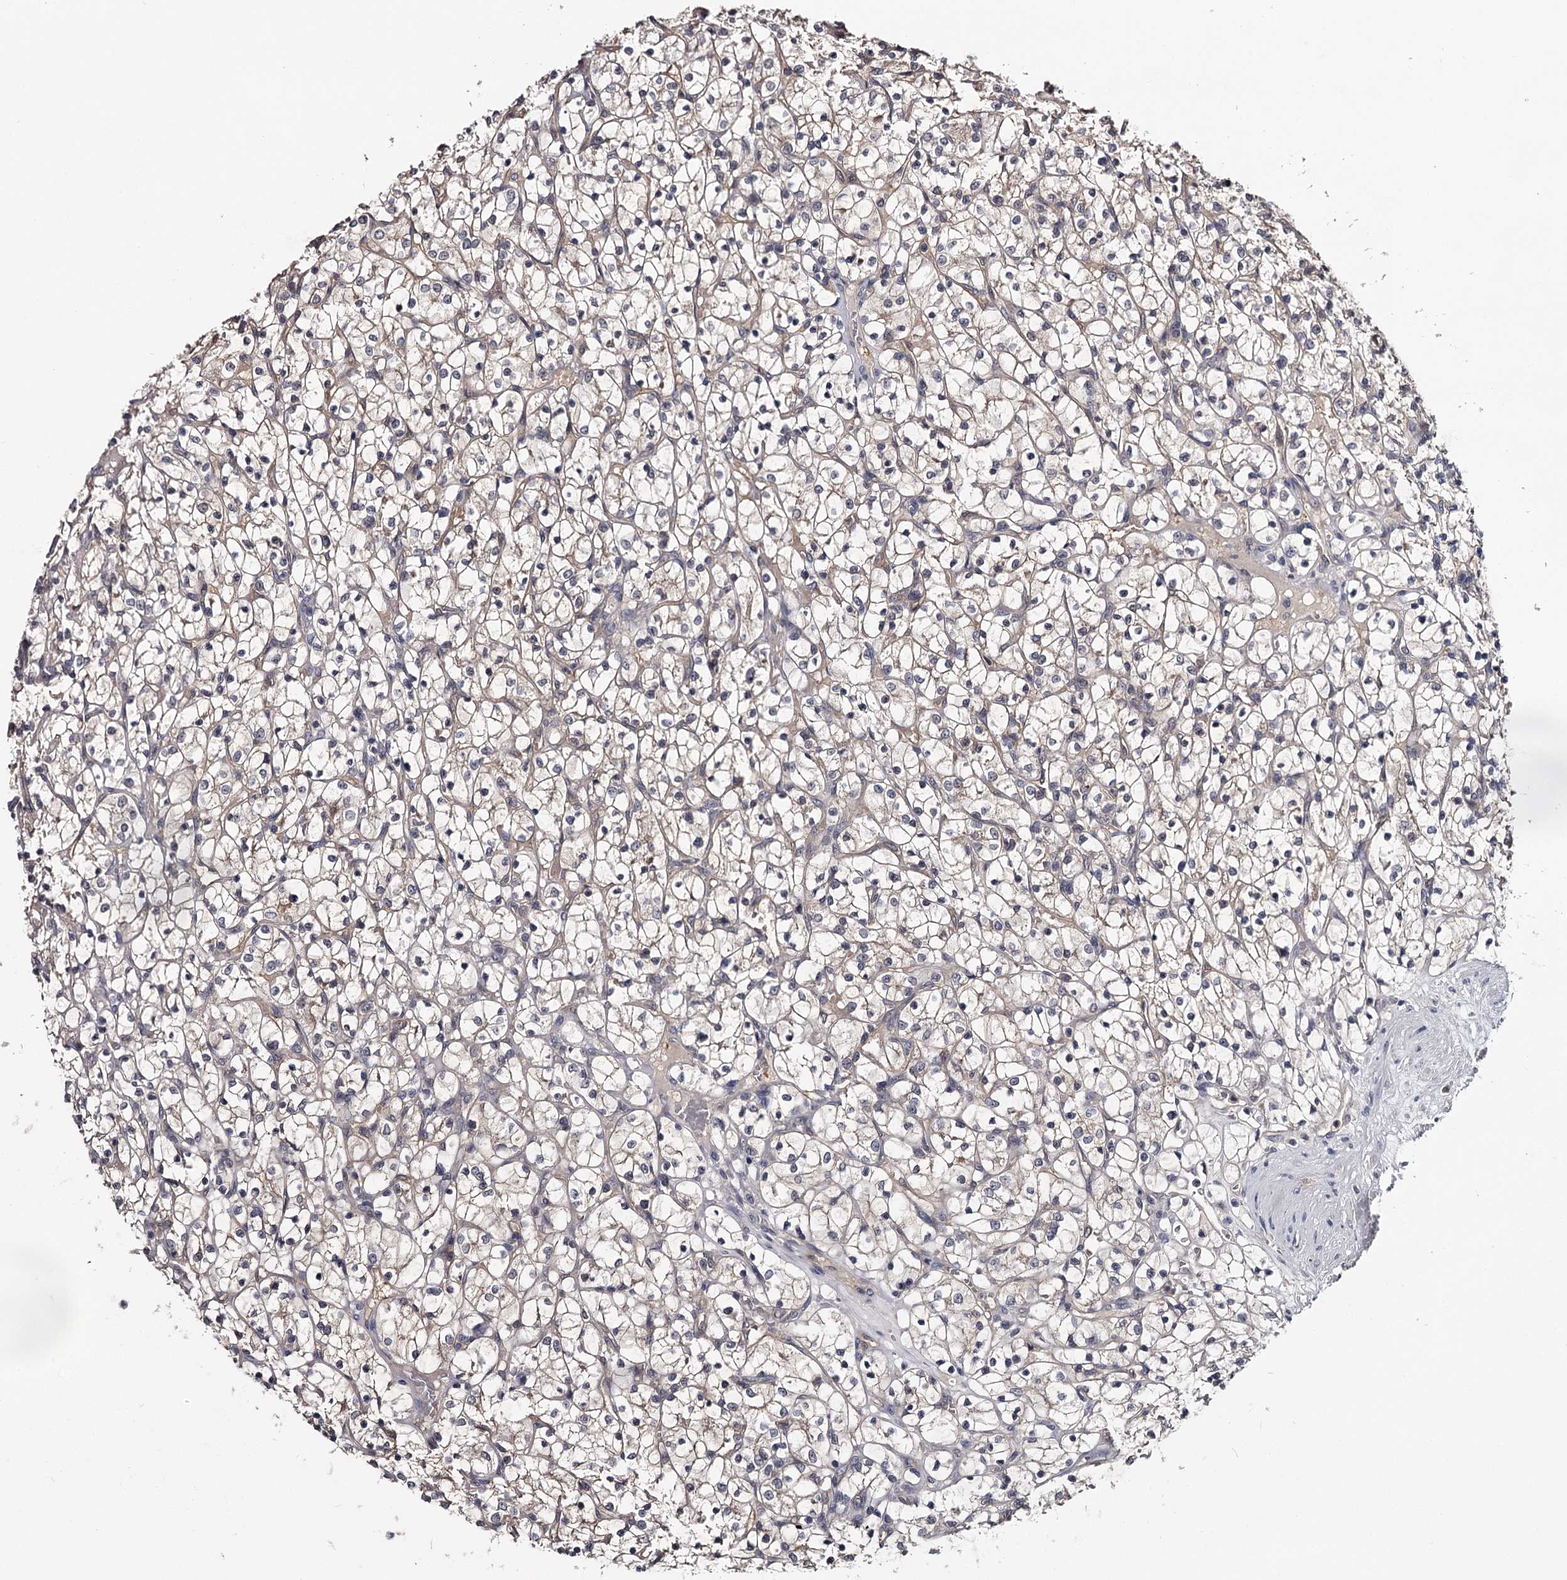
{"staining": {"intensity": "negative", "quantity": "none", "location": "none"}, "tissue": "renal cancer", "cell_type": "Tumor cells", "image_type": "cancer", "snomed": [{"axis": "morphology", "description": "Adenocarcinoma, NOS"}, {"axis": "topography", "description": "Kidney"}], "caption": "High power microscopy histopathology image of an IHC image of adenocarcinoma (renal), revealing no significant staining in tumor cells. (DAB immunohistochemistry, high magnification).", "gene": "GSTO1", "patient": {"sex": "female", "age": 69}}